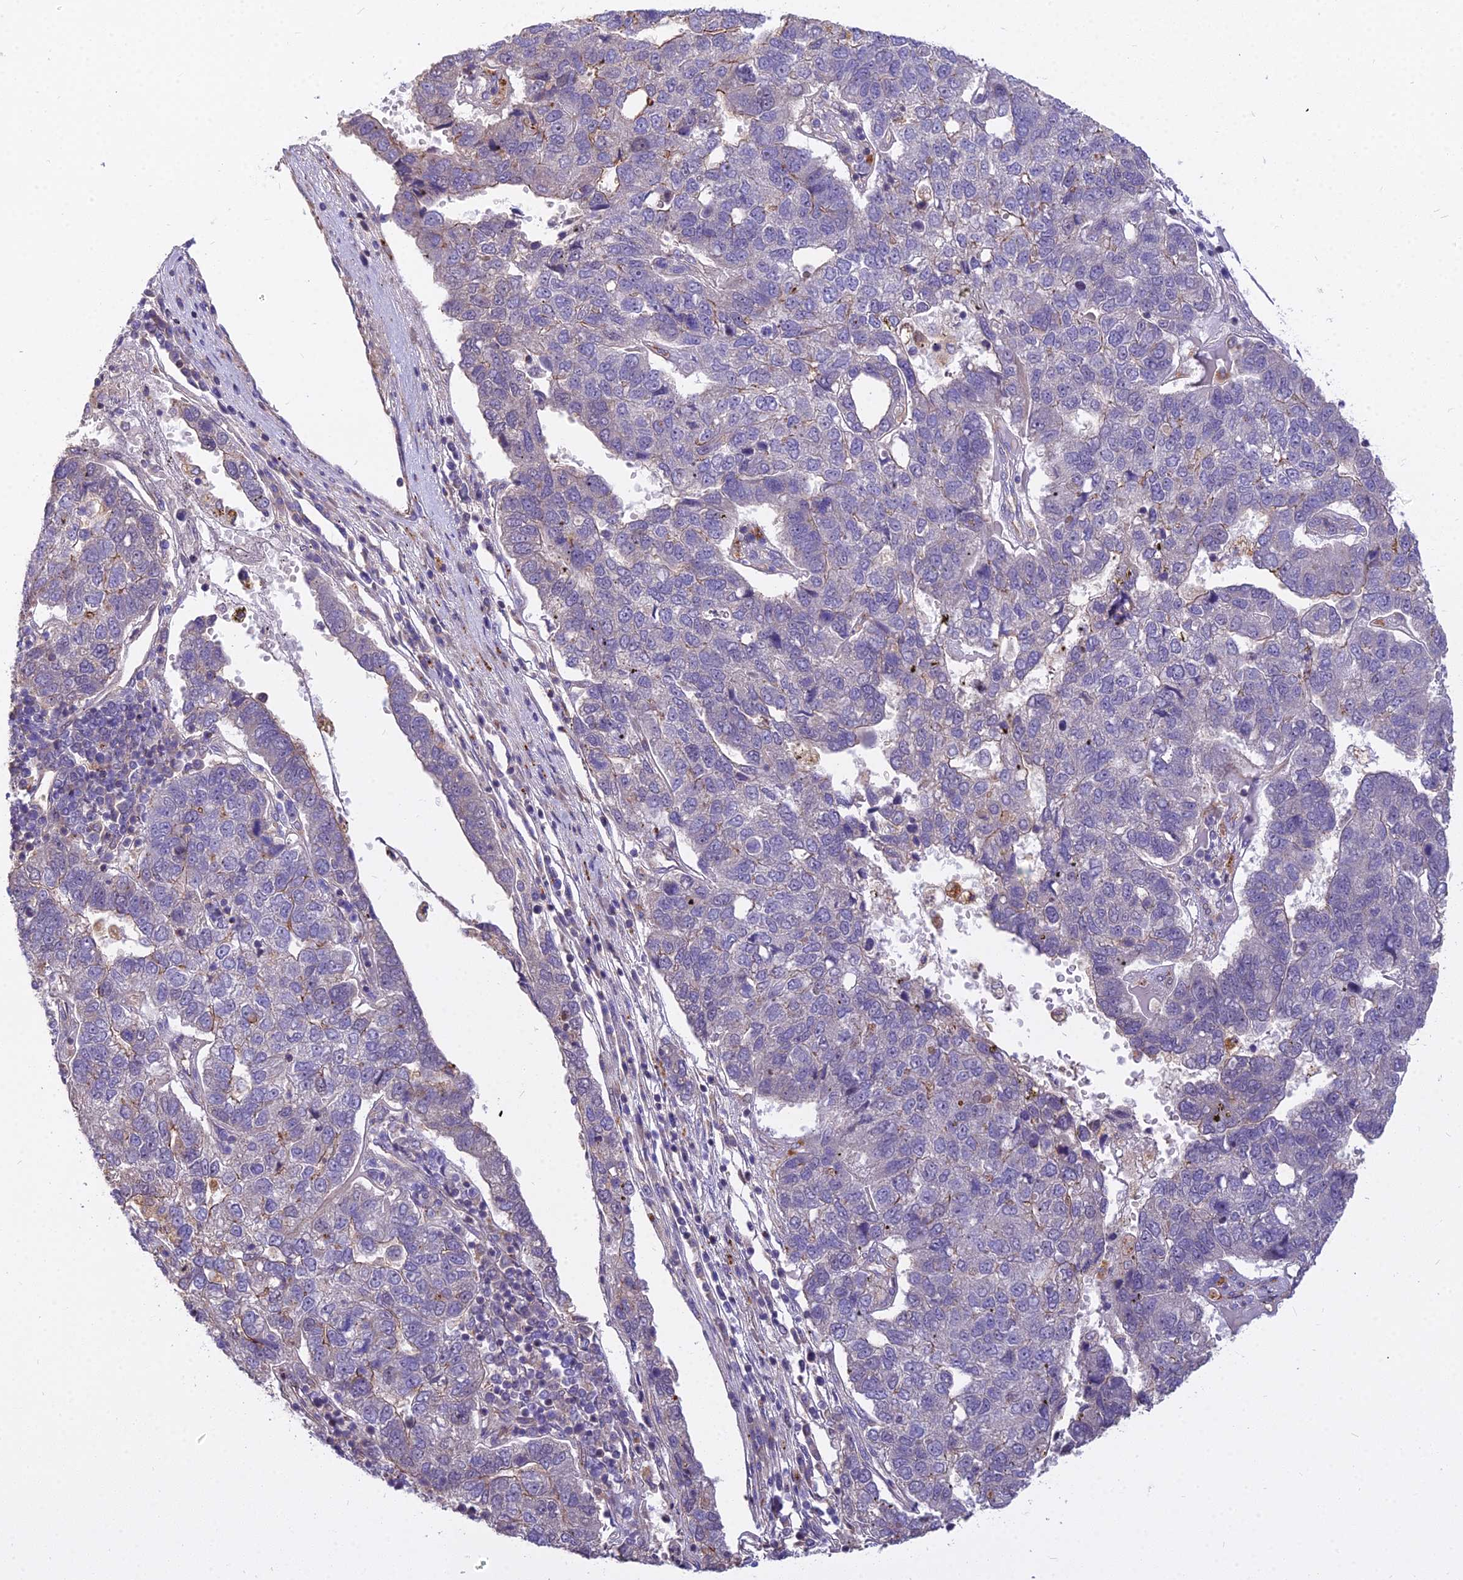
{"staining": {"intensity": "moderate", "quantity": "<25%", "location": "cytoplasmic/membranous"}, "tissue": "pancreatic cancer", "cell_type": "Tumor cells", "image_type": "cancer", "snomed": [{"axis": "morphology", "description": "Adenocarcinoma, NOS"}, {"axis": "topography", "description": "Pancreas"}], "caption": "Immunohistochemical staining of pancreatic adenocarcinoma reveals low levels of moderate cytoplasmic/membranous staining in approximately <25% of tumor cells.", "gene": "GLYATL3", "patient": {"sex": "female", "age": 61}}